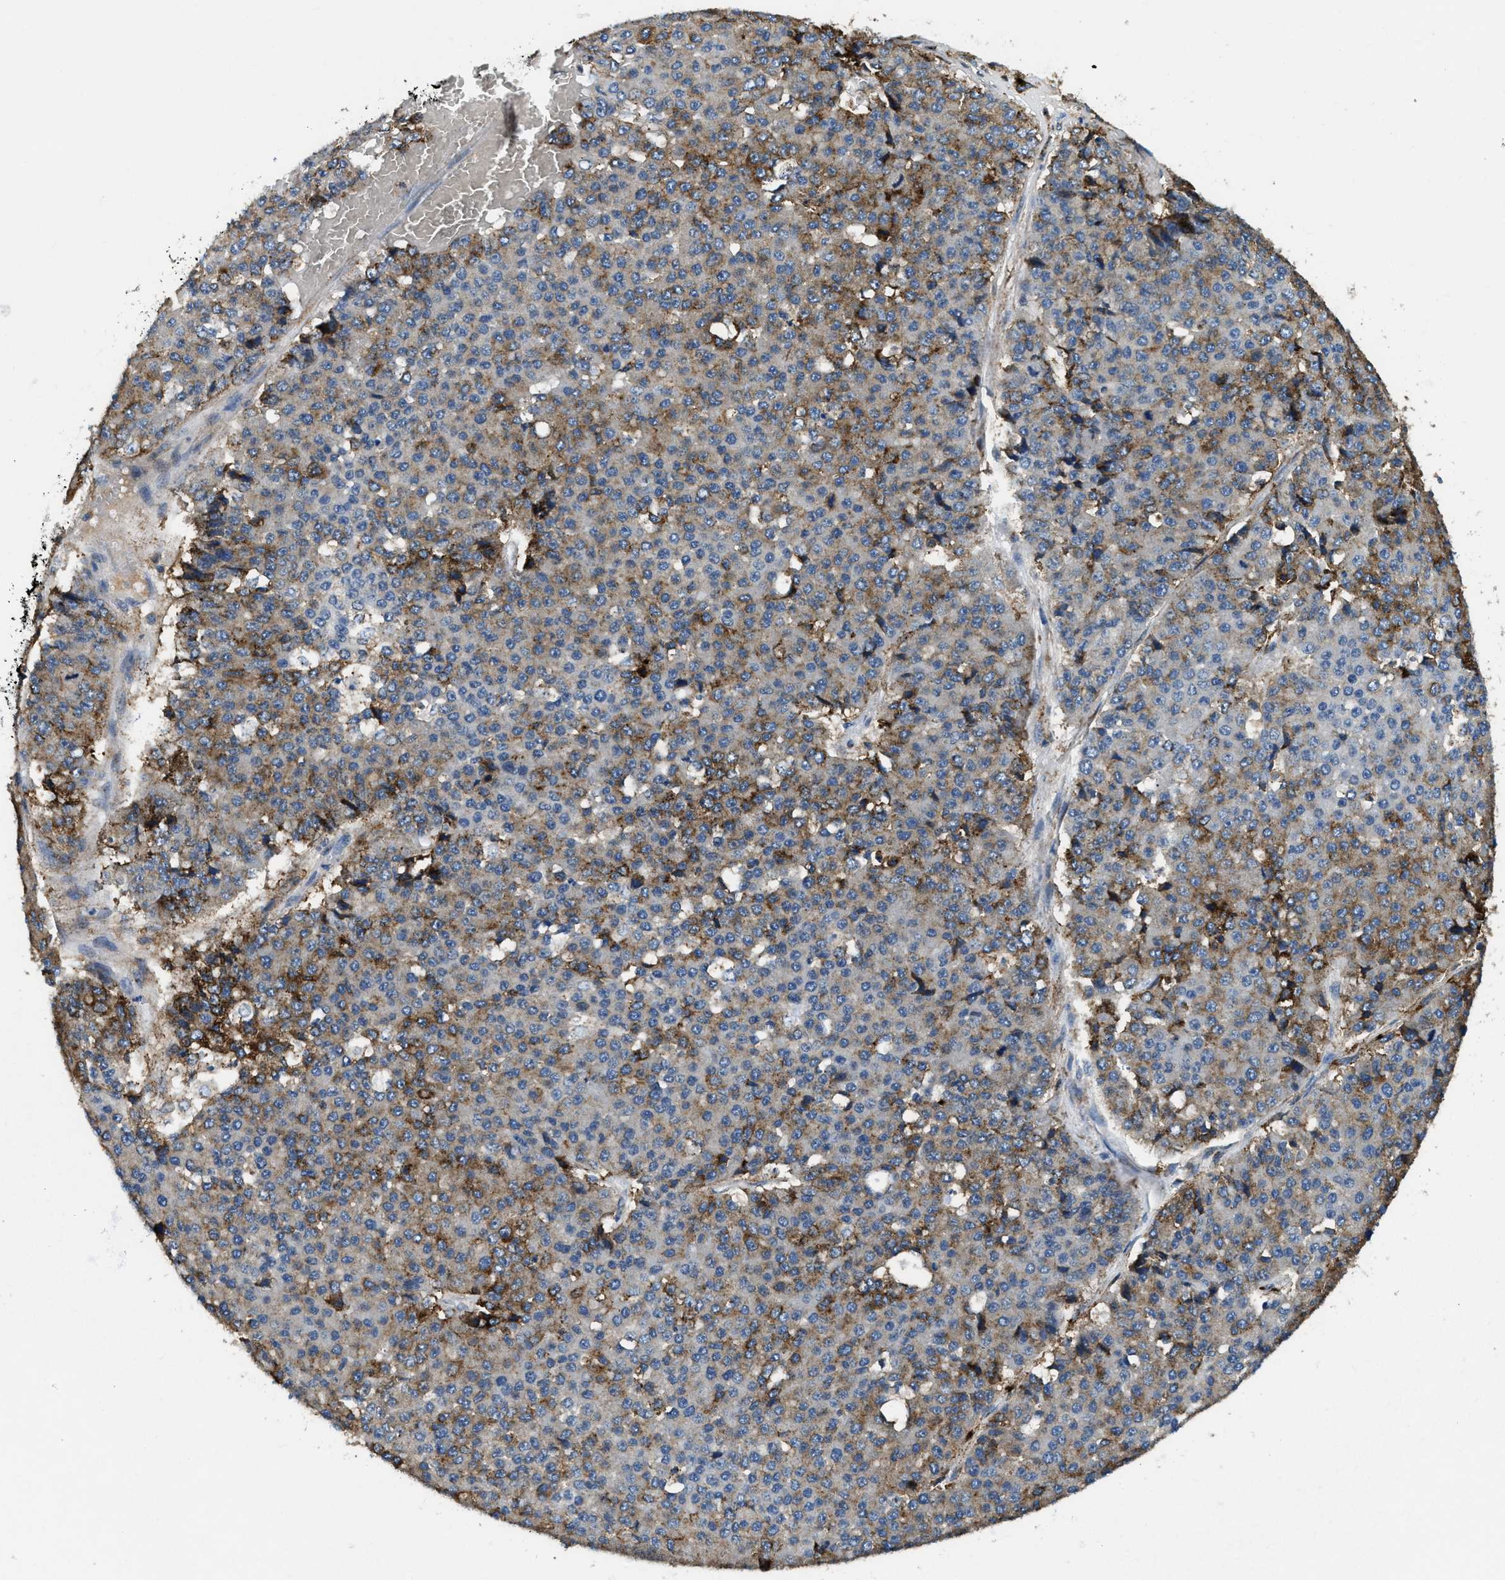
{"staining": {"intensity": "moderate", "quantity": "25%-75%", "location": "cytoplasmic/membranous"}, "tissue": "pancreatic cancer", "cell_type": "Tumor cells", "image_type": "cancer", "snomed": [{"axis": "morphology", "description": "Adenocarcinoma, NOS"}, {"axis": "topography", "description": "Pancreas"}], "caption": "Moderate cytoplasmic/membranous protein staining is appreciated in about 25%-75% of tumor cells in pancreatic adenocarcinoma.", "gene": "LRP1", "patient": {"sex": "male", "age": 50}}